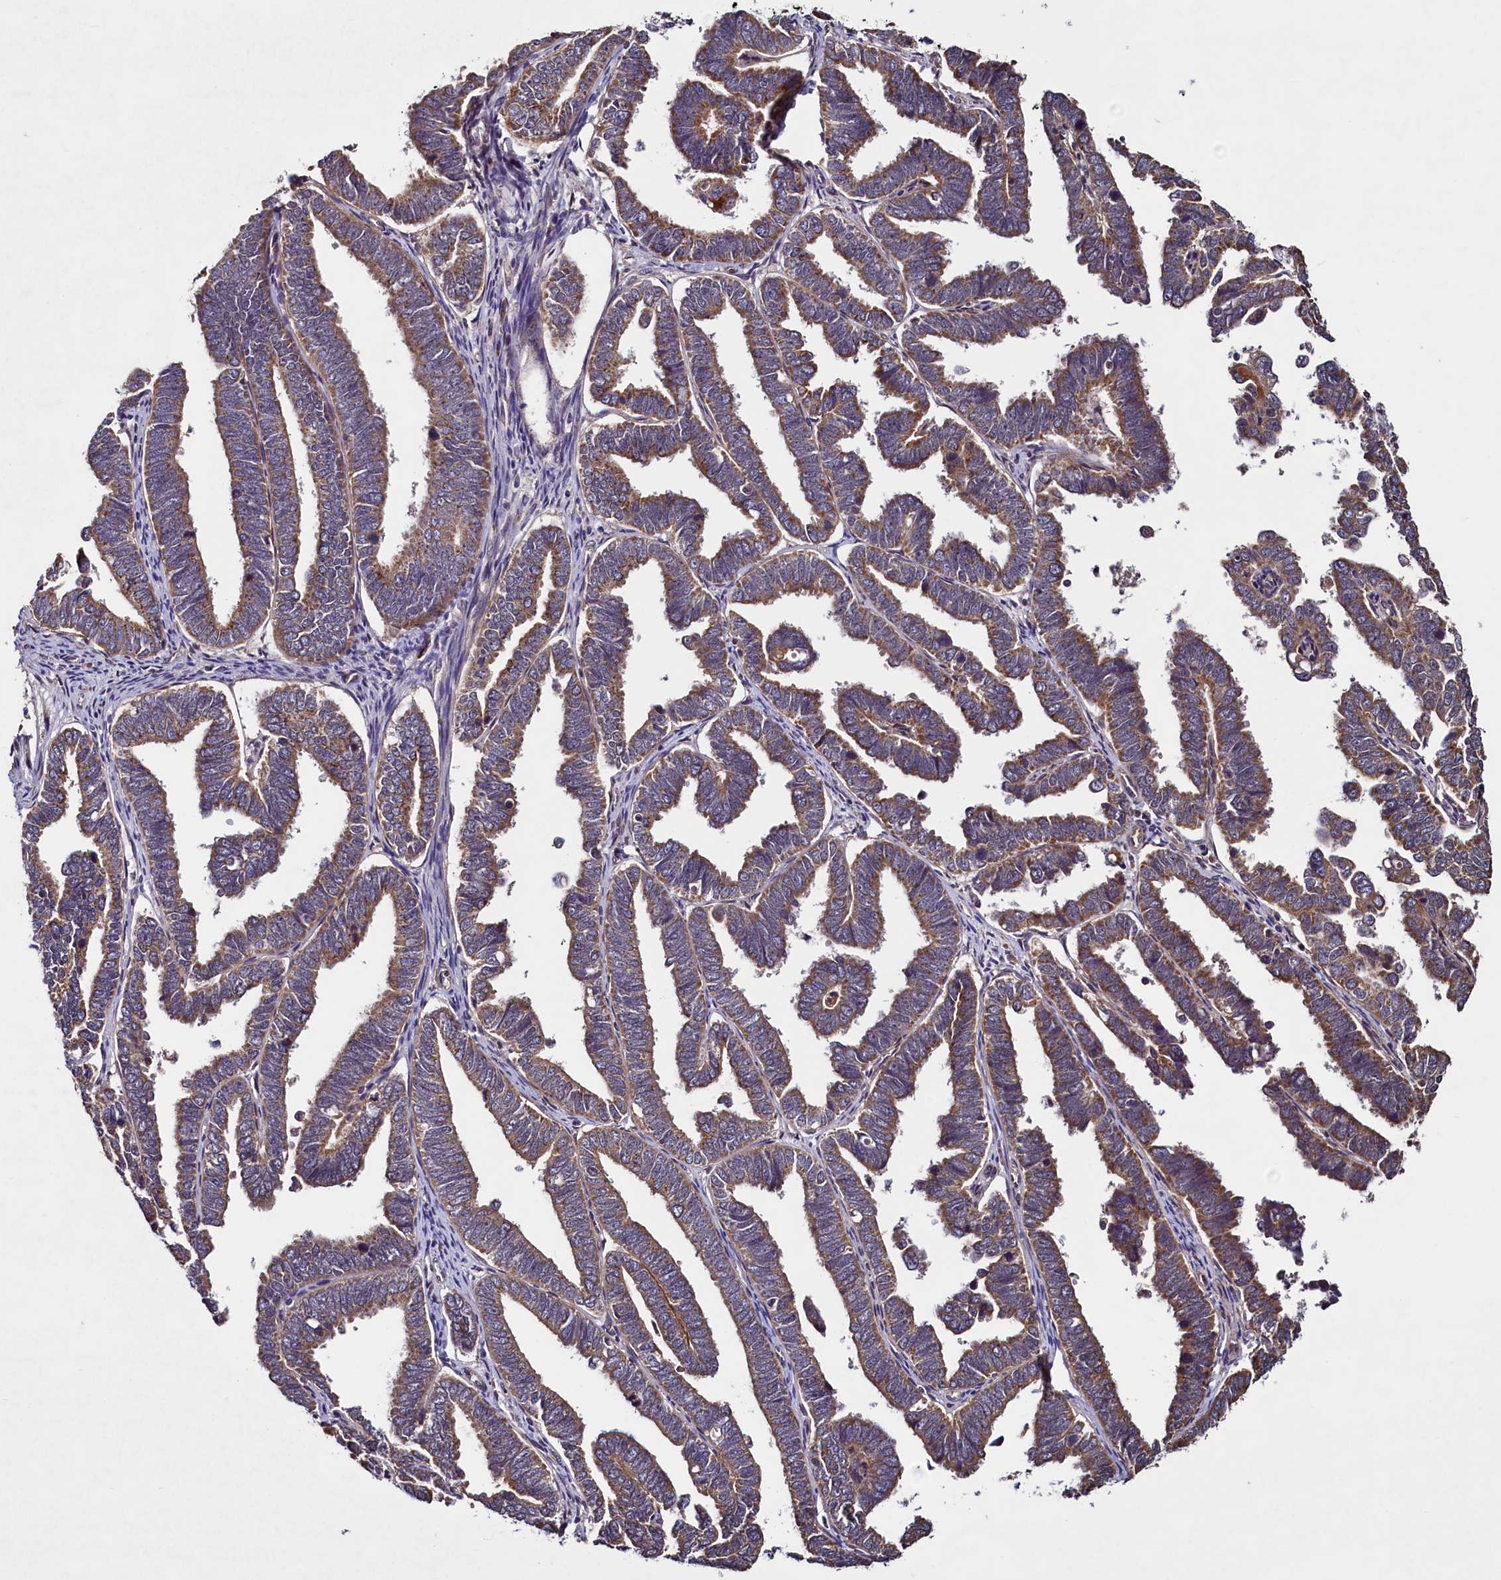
{"staining": {"intensity": "moderate", "quantity": ">75%", "location": "cytoplasmic/membranous"}, "tissue": "endometrial cancer", "cell_type": "Tumor cells", "image_type": "cancer", "snomed": [{"axis": "morphology", "description": "Adenocarcinoma, NOS"}, {"axis": "topography", "description": "Endometrium"}], "caption": "Endometrial adenocarcinoma was stained to show a protein in brown. There is medium levels of moderate cytoplasmic/membranous staining in approximately >75% of tumor cells.", "gene": "RBFA", "patient": {"sex": "female", "age": 75}}